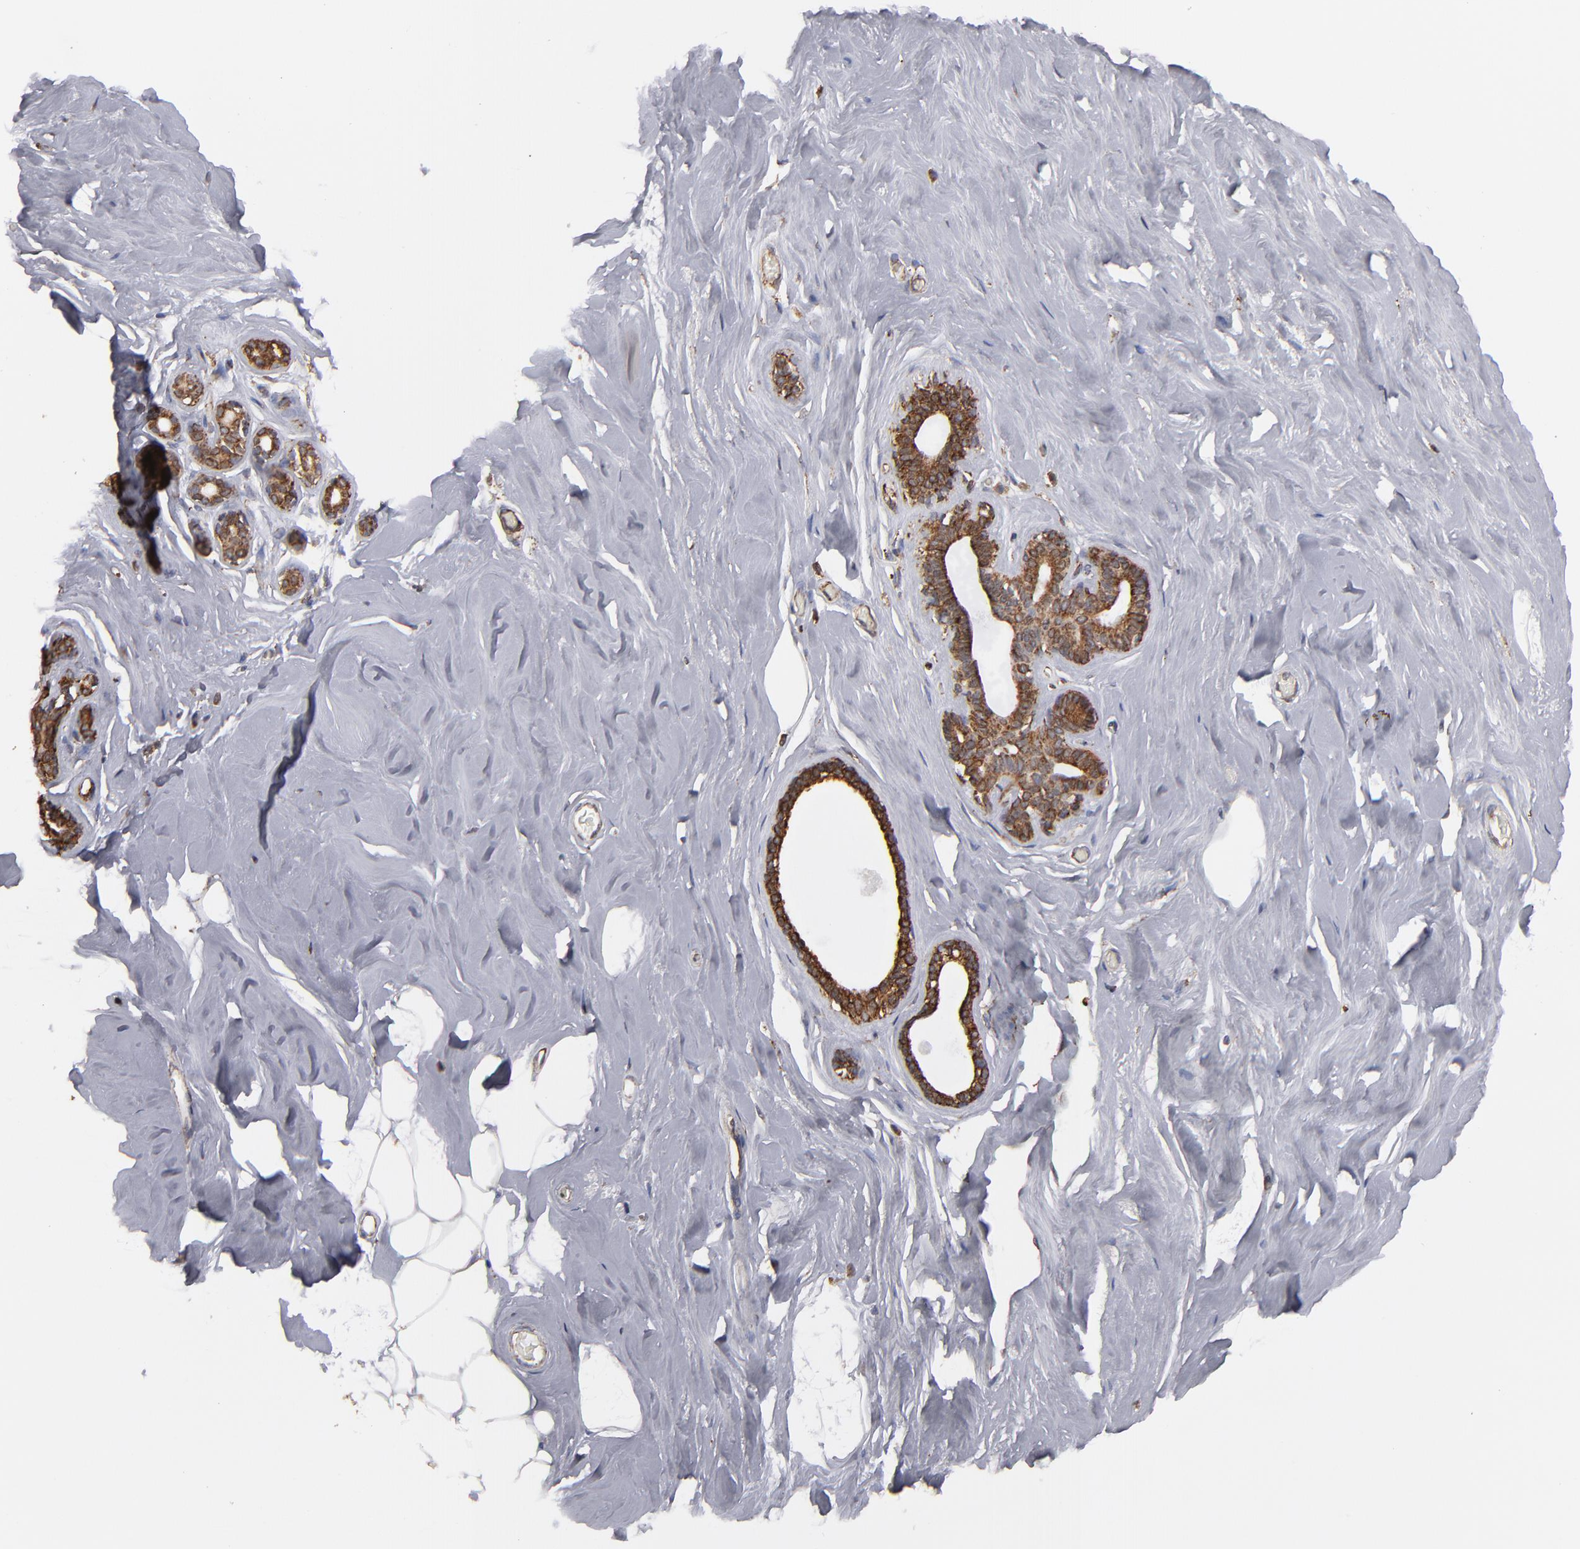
{"staining": {"intensity": "negative", "quantity": "none", "location": "none"}, "tissue": "breast", "cell_type": "Adipocytes", "image_type": "normal", "snomed": [{"axis": "morphology", "description": "Normal tissue, NOS"}, {"axis": "topography", "description": "Breast"}], "caption": "Immunohistochemistry (IHC) micrograph of unremarkable breast stained for a protein (brown), which displays no positivity in adipocytes.", "gene": "KTN1", "patient": {"sex": "female", "age": 75}}